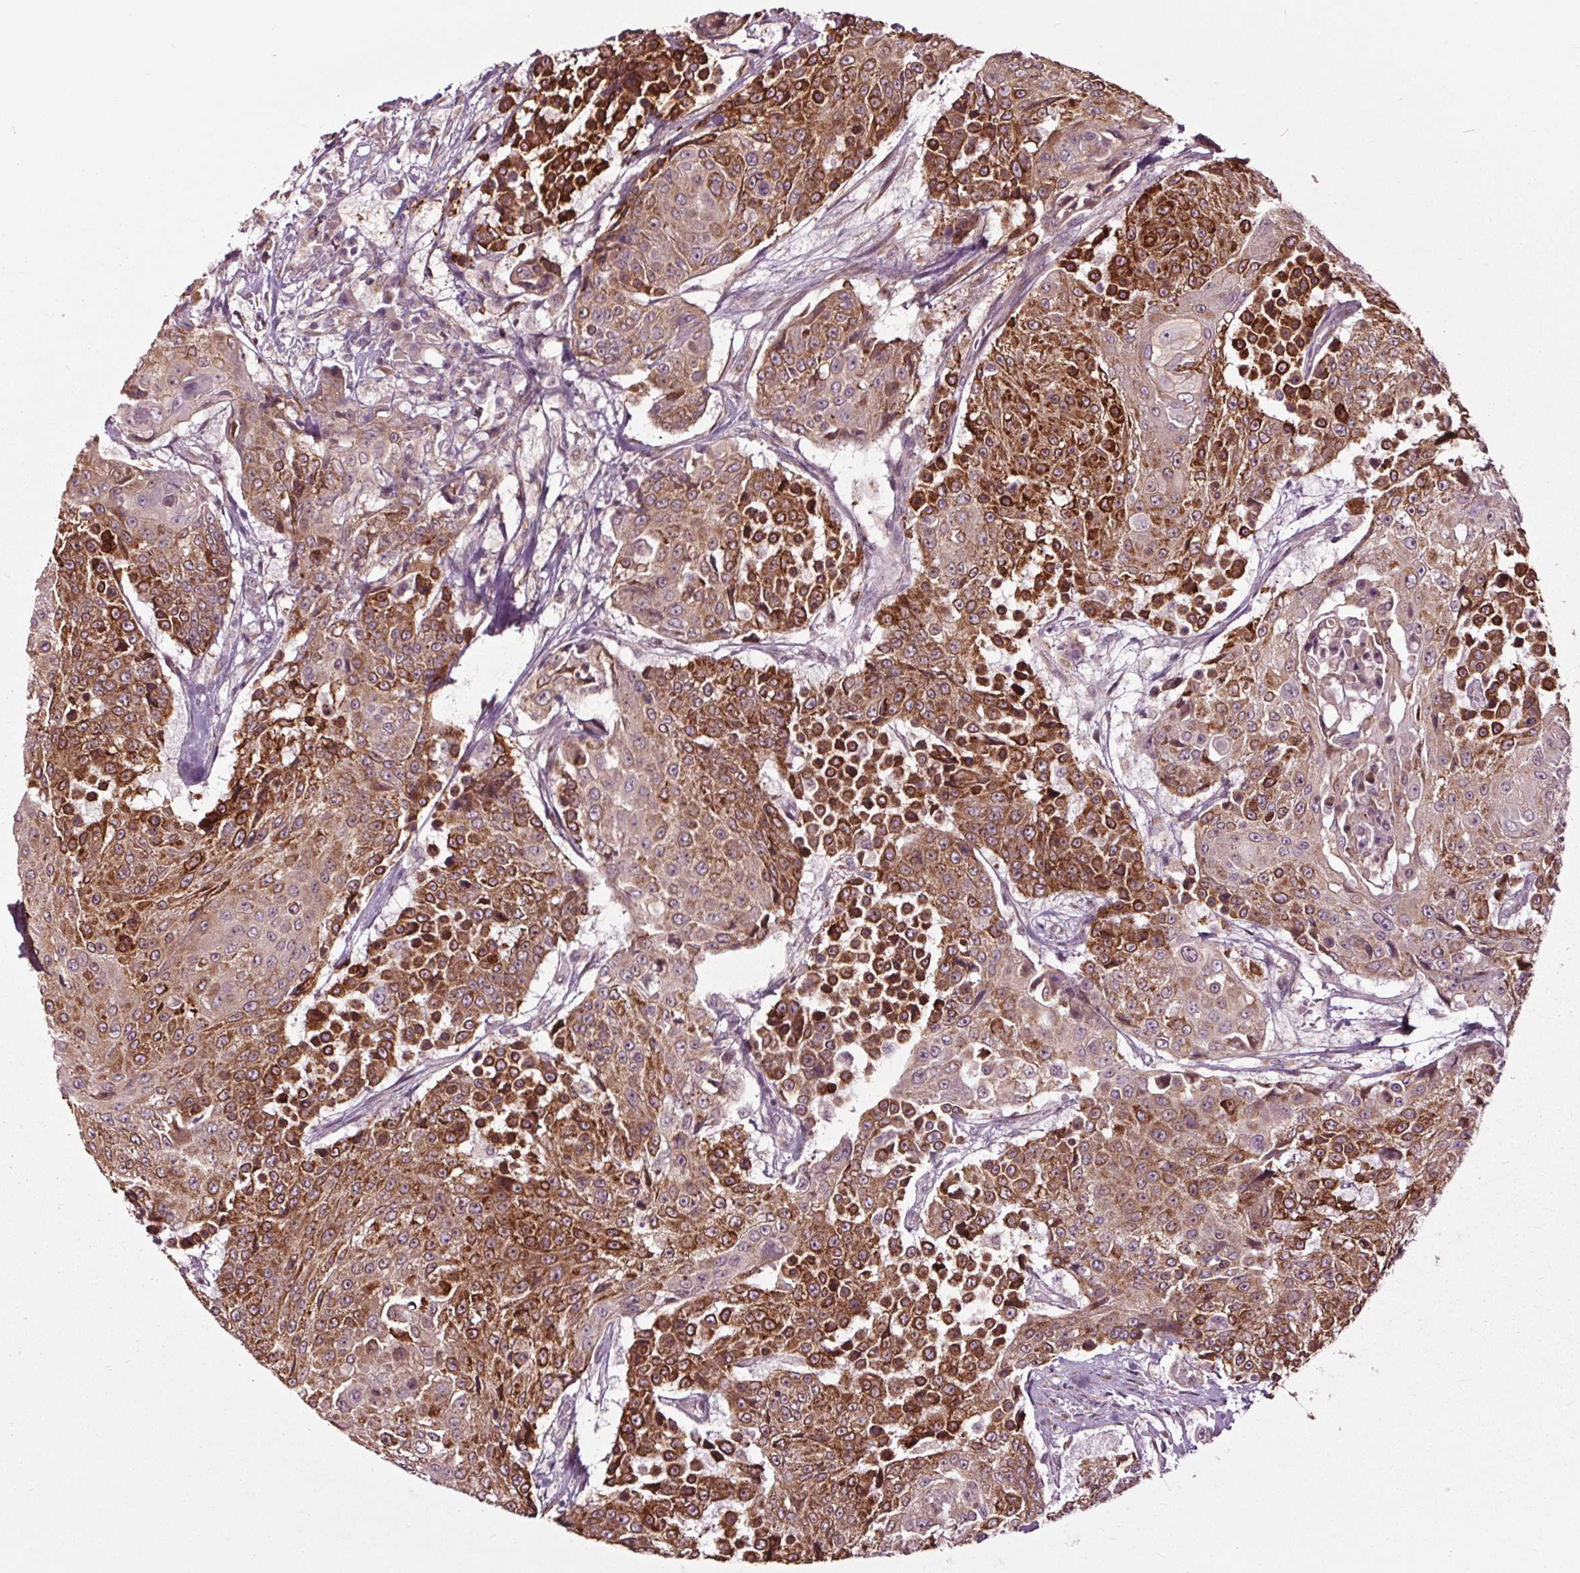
{"staining": {"intensity": "strong", "quantity": "25%-75%", "location": "cytoplasmic/membranous"}, "tissue": "urothelial cancer", "cell_type": "Tumor cells", "image_type": "cancer", "snomed": [{"axis": "morphology", "description": "Urothelial carcinoma, High grade"}, {"axis": "topography", "description": "Urinary bladder"}], "caption": "Urothelial carcinoma (high-grade) stained for a protein shows strong cytoplasmic/membranous positivity in tumor cells.", "gene": "HAUS5", "patient": {"sex": "female", "age": 63}}